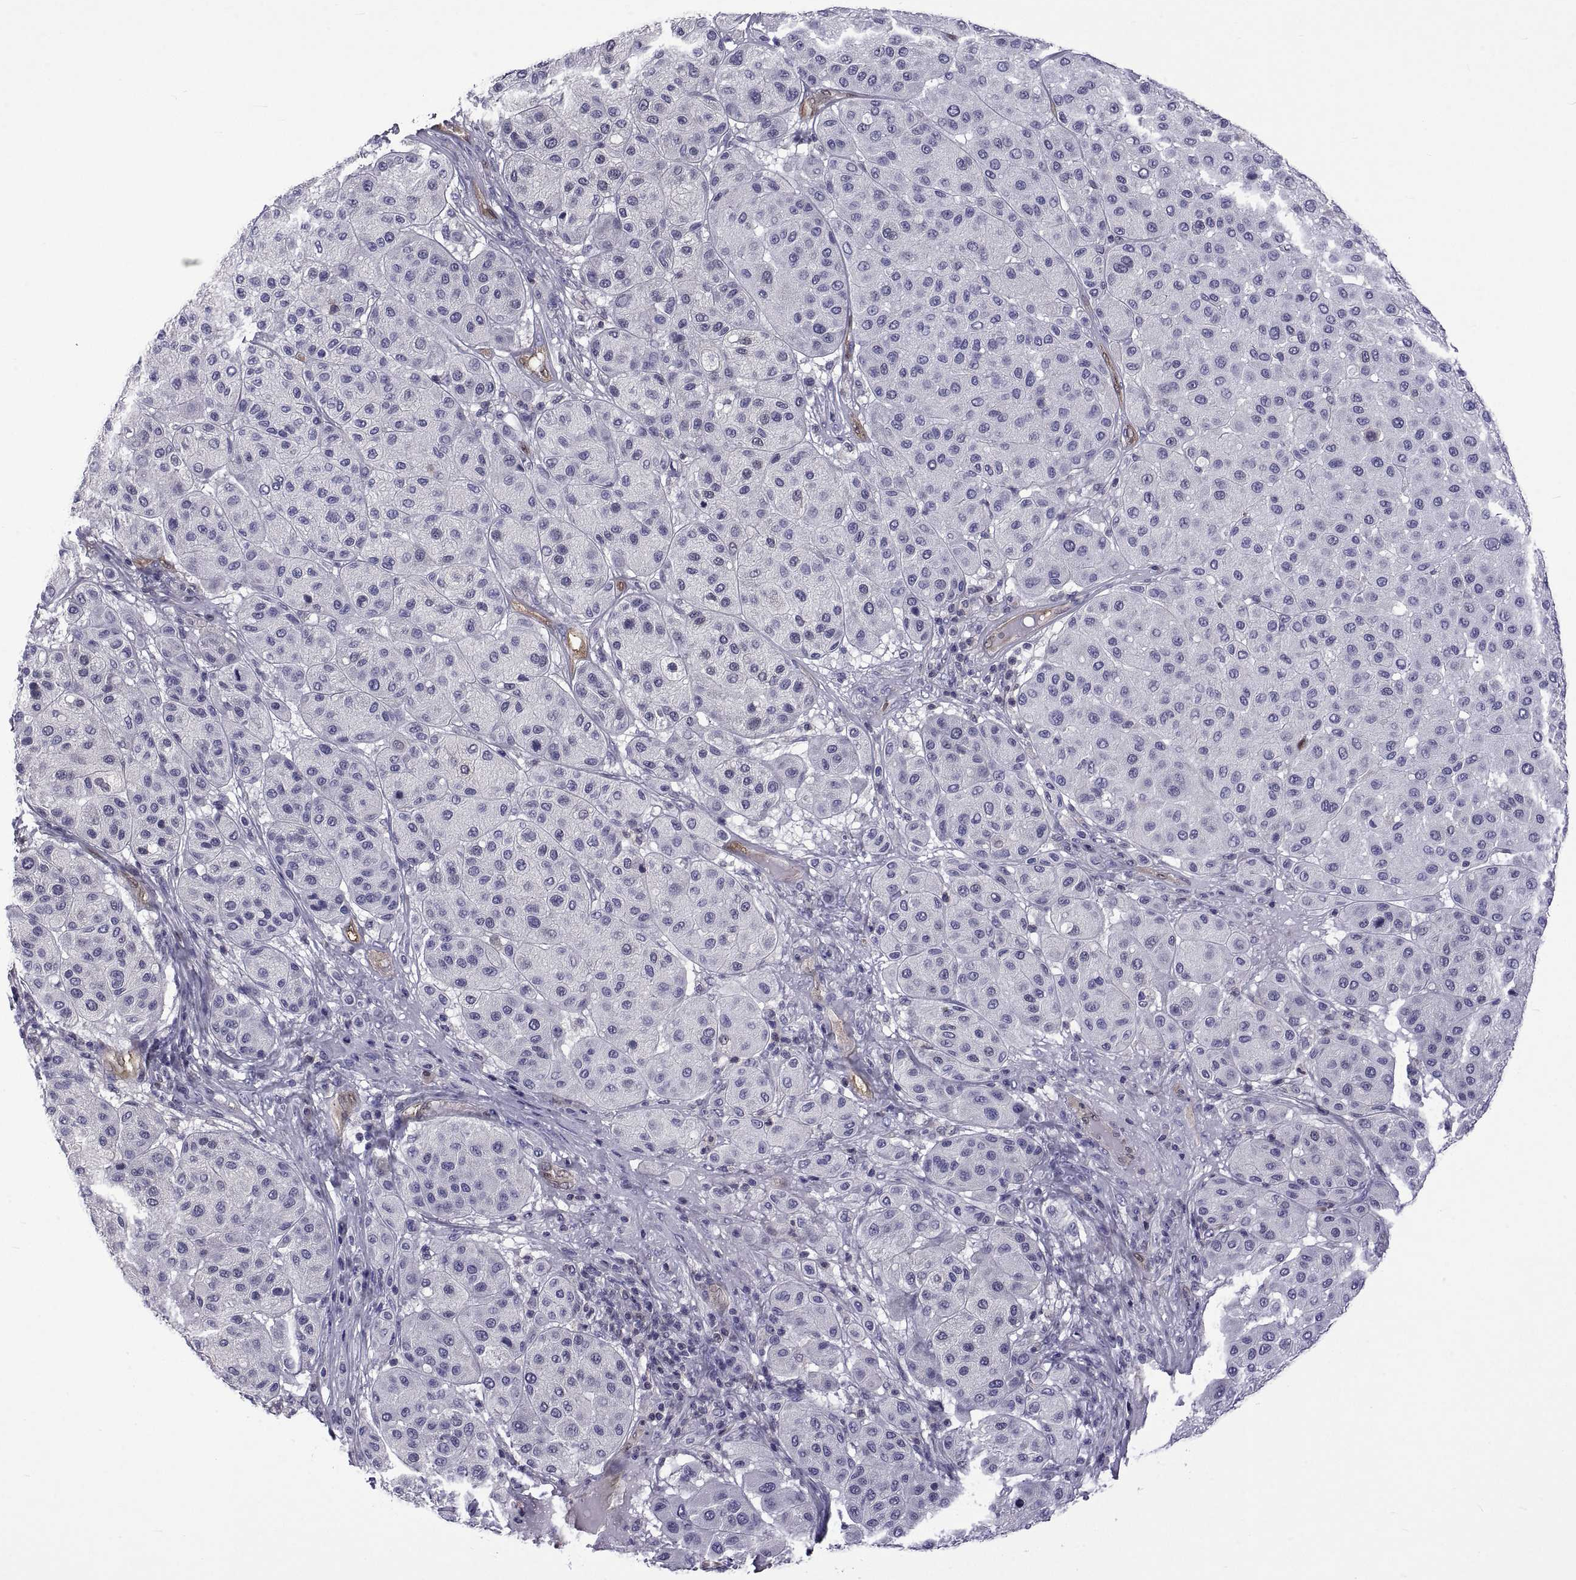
{"staining": {"intensity": "negative", "quantity": "none", "location": "none"}, "tissue": "melanoma", "cell_type": "Tumor cells", "image_type": "cancer", "snomed": [{"axis": "morphology", "description": "Malignant melanoma, Metastatic site"}, {"axis": "topography", "description": "Smooth muscle"}], "caption": "Immunohistochemical staining of human melanoma reveals no significant expression in tumor cells.", "gene": "LCN9", "patient": {"sex": "male", "age": 41}}